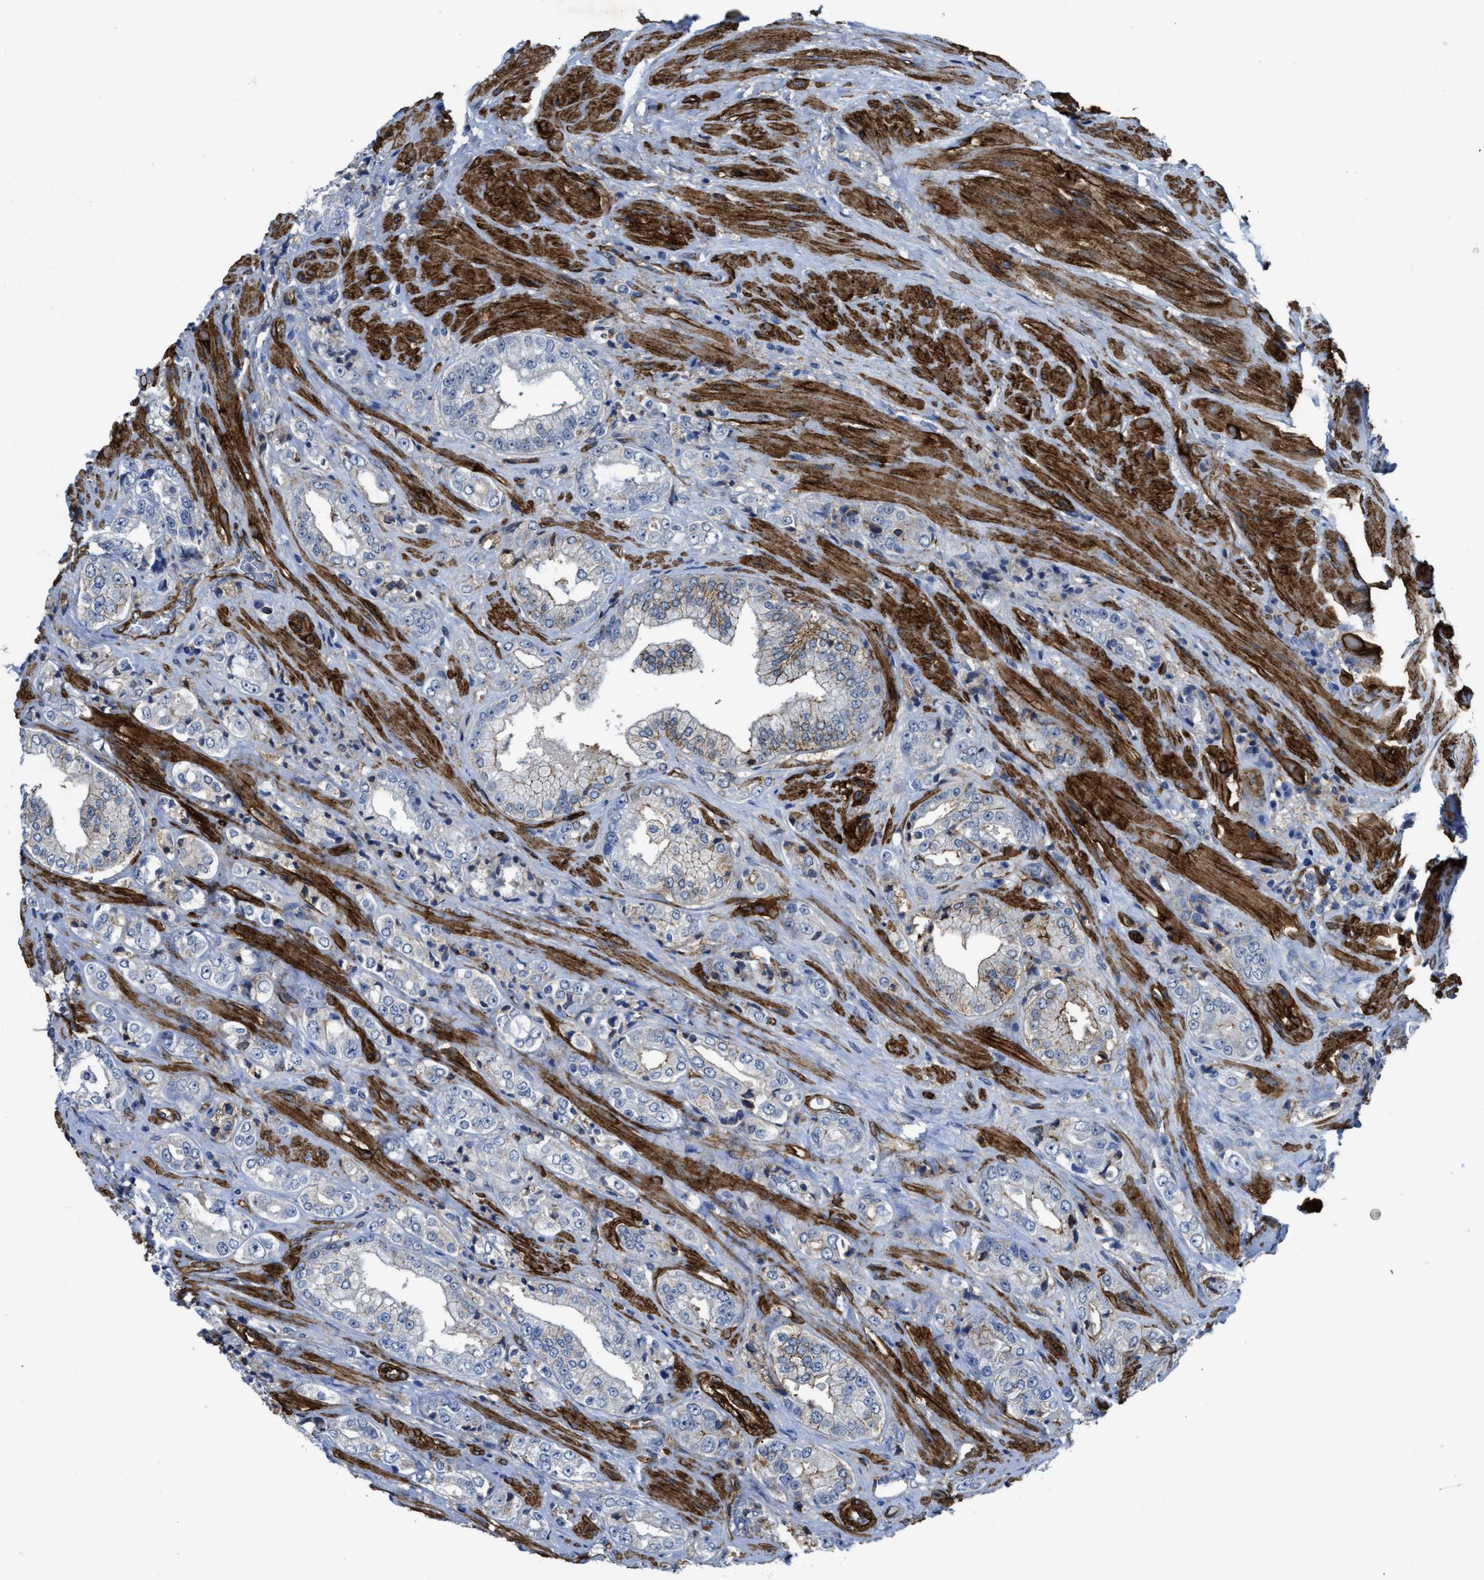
{"staining": {"intensity": "moderate", "quantity": "<25%", "location": "cytoplasmic/membranous"}, "tissue": "prostate cancer", "cell_type": "Tumor cells", "image_type": "cancer", "snomed": [{"axis": "morphology", "description": "Adenocarcinoma, High grade"}, {"axis": "topography", "description": "Prostate"}], "caption": "Prostate adenocarcinoma (high-grade) stained with DAB (3,3'-diaminobenzidine) immunohistochemistry reveals low levels of moderate cytoplasmic/membranous expression in about <25% of tumor cells.", "gene": "NAB1", "patient": {"sex": "male", "age": 61}}